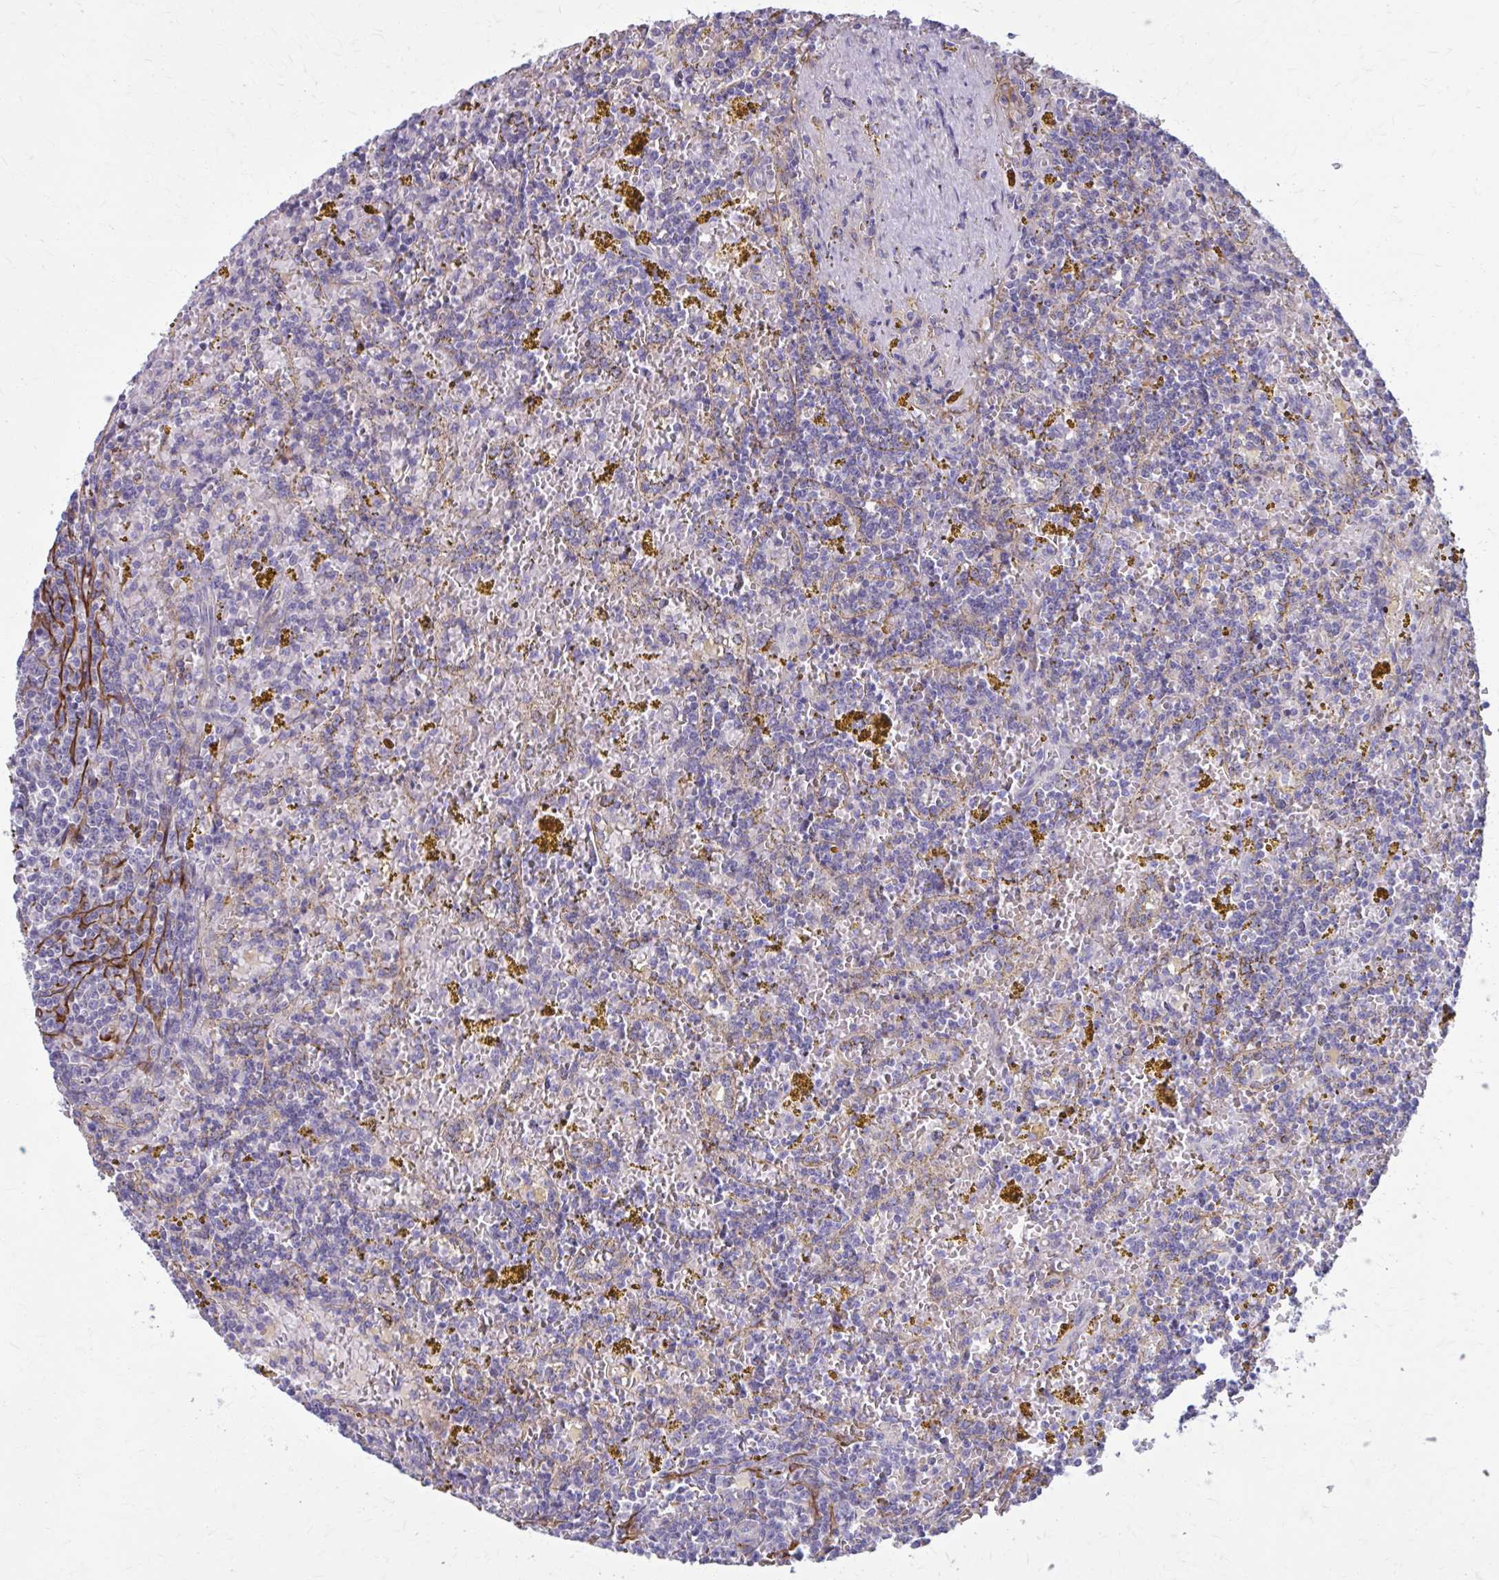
{"staining": {"intensity": "negative", "quantity": "none", "location": "none"}, "tissue": "lymphoma", "cell_type": "Tumor cells", "image_type": "cancer", "snomed": [{"axis": "morphology", "description": "Malignant lymphoma, non-Hodgkin's type, Low grade"}, {"axis": "topography", "description": "Spleen"}, {"axis": "topography", "description": "Lymph node"}], "caption": "The photomicrograph reveals no significant expression in tumor cells of lymphoma. (DAB immunohistochemistry (IHC), high magnification).", "gene": "ZDHHC7", "patient": {"sex": "female", "age": 66}}